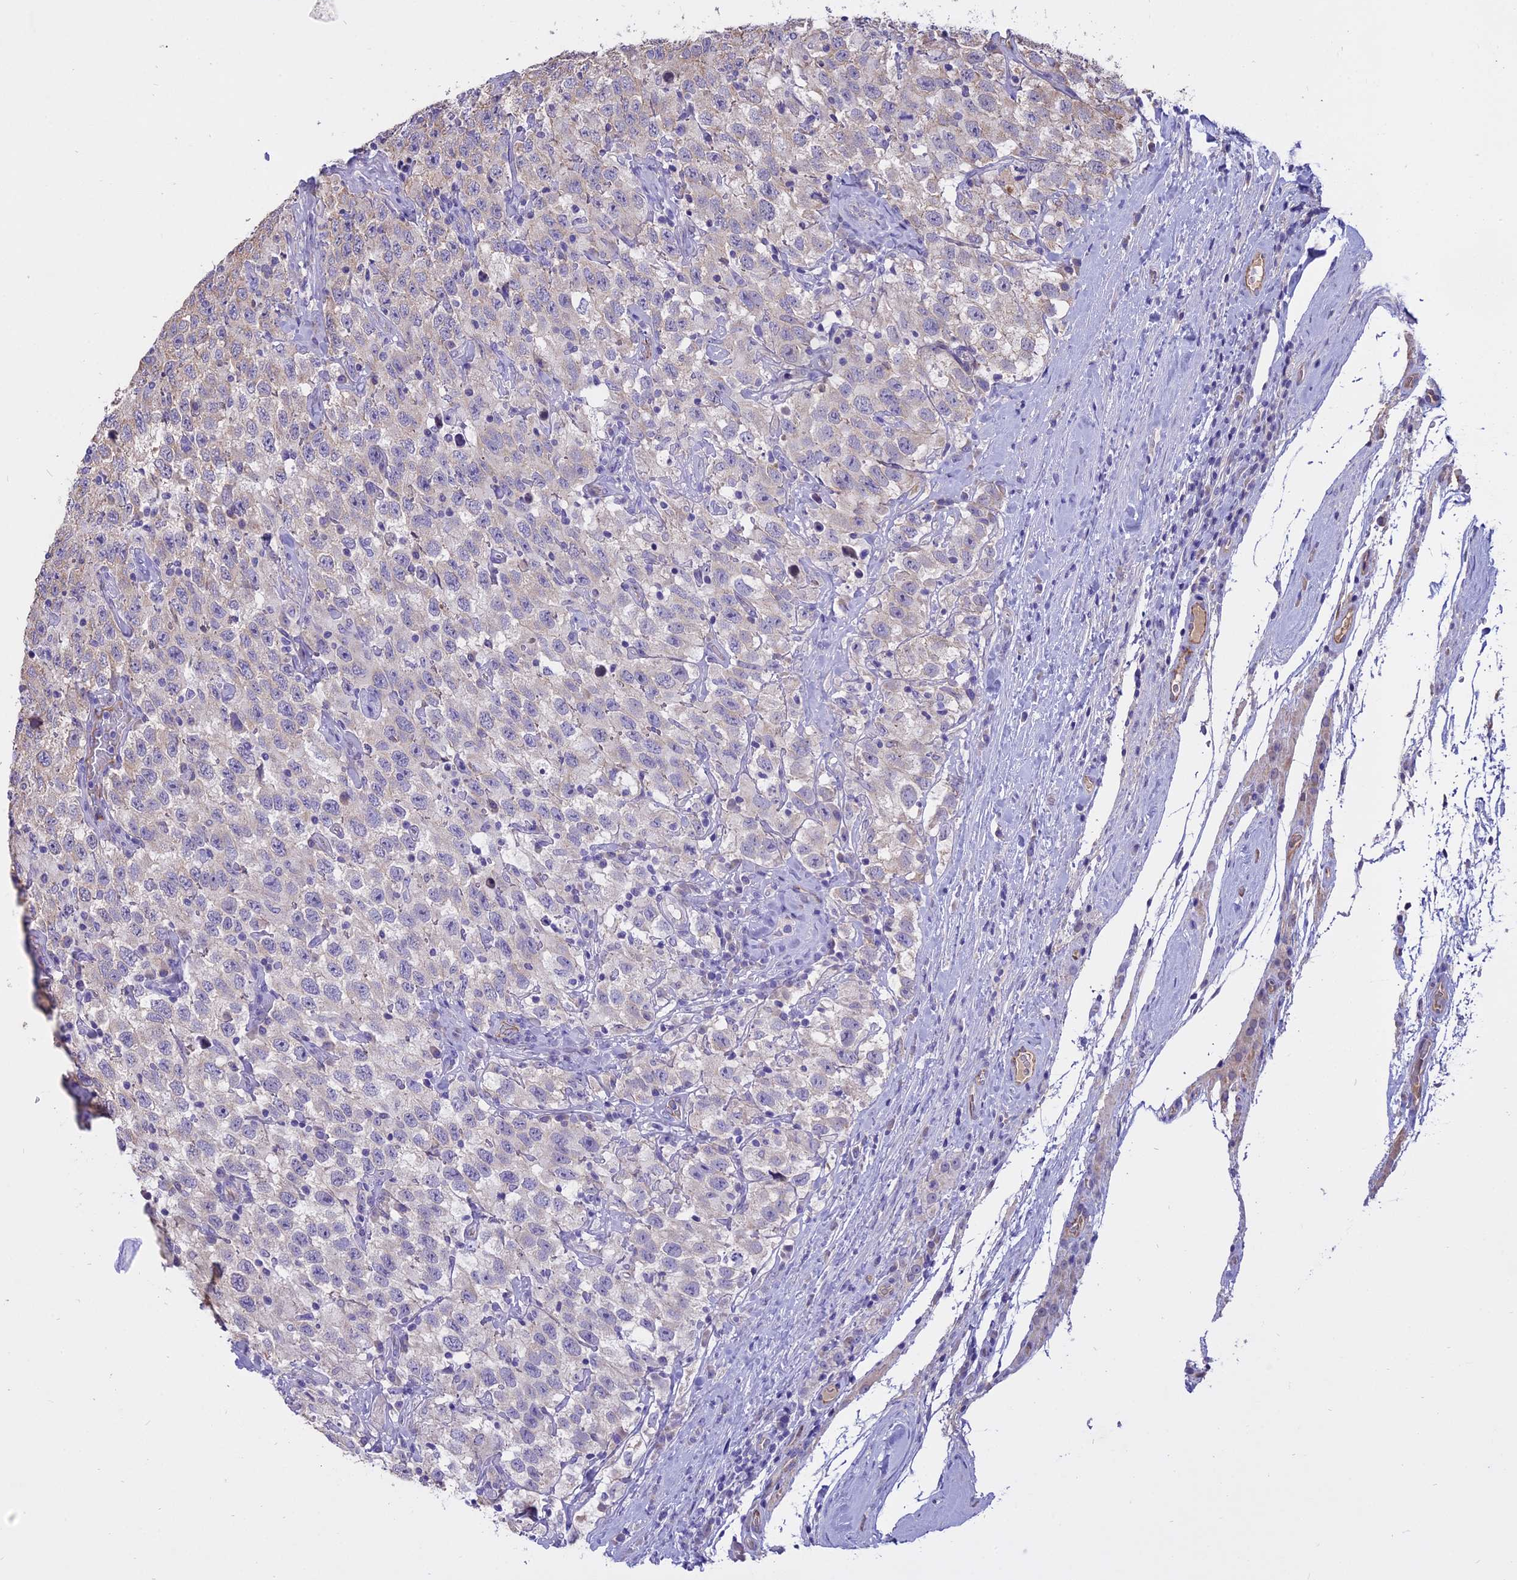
{"staining": {"intensity": "negative", "quantity": "none", "location": "none"}, "tissue": "testis cancer", "cell_type": "Tumor cells", "image_type": "cancer", "snomed": [{"axis": "morphology", "description": "Seminoma, NOS"}, {"axis": "topography", "description": "Testis"}], "caption": "Testis cancer (seminoma) was stained to show a protein in brown. There is no significant staining in tumor cells. Nuclei are stained in blue.", "gene": "WFDC2", "patient": {"sex": "male", "age": 41}}